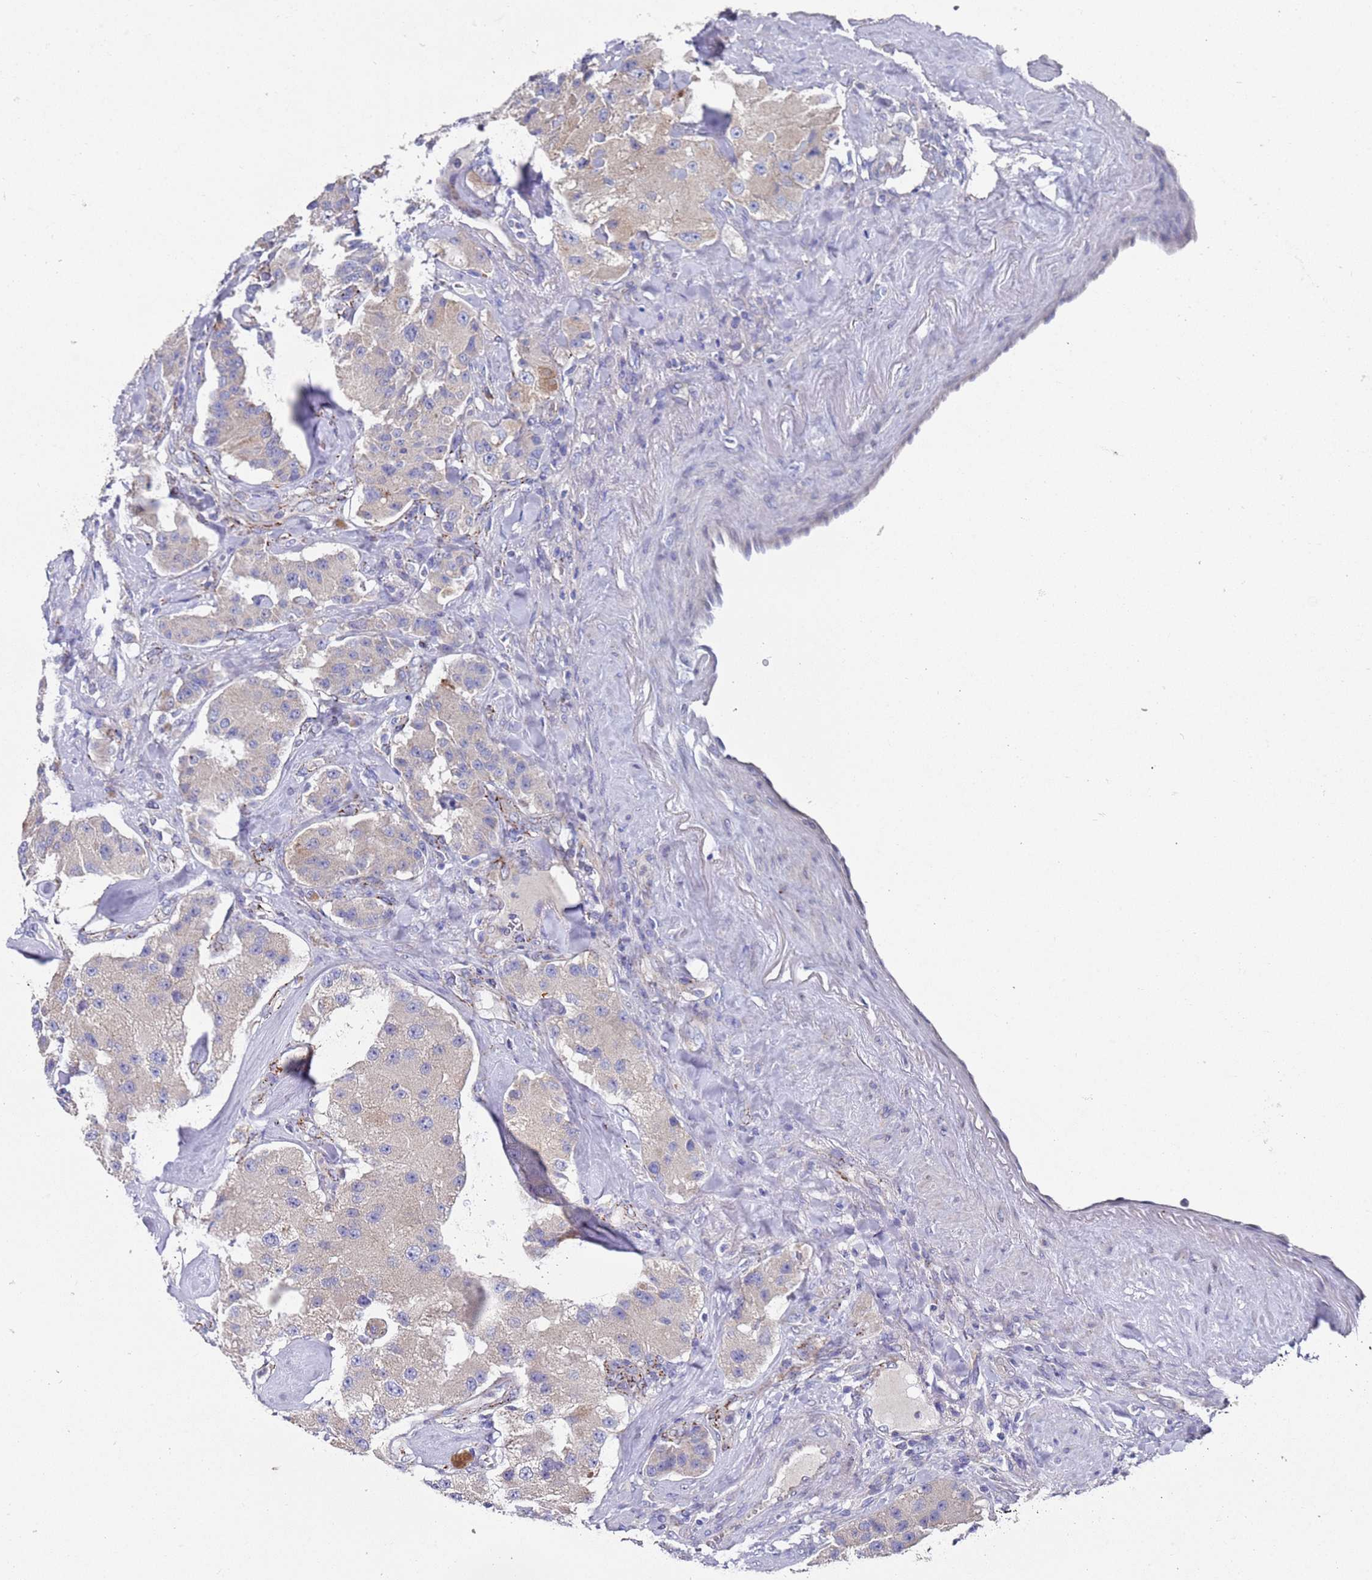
{"staining": {"intensity": "weak", "quantity": "<25%", "location": "cytoplasmic/membranous"}, "tissue": "carcinoid", "cell_type": "Tumor cells", "image_type": "cancer", "snomed": [{"axis": "morphology", "description": "Carcinoid, malignant, NOS"}, {"axis": "topography", "description": "Pancreas"}], "caption": "Tumor cells show no significant staining in malignant carcinoid.", "gene": "NPEPPS", "patient": {"sex": "male", "age": 41}}